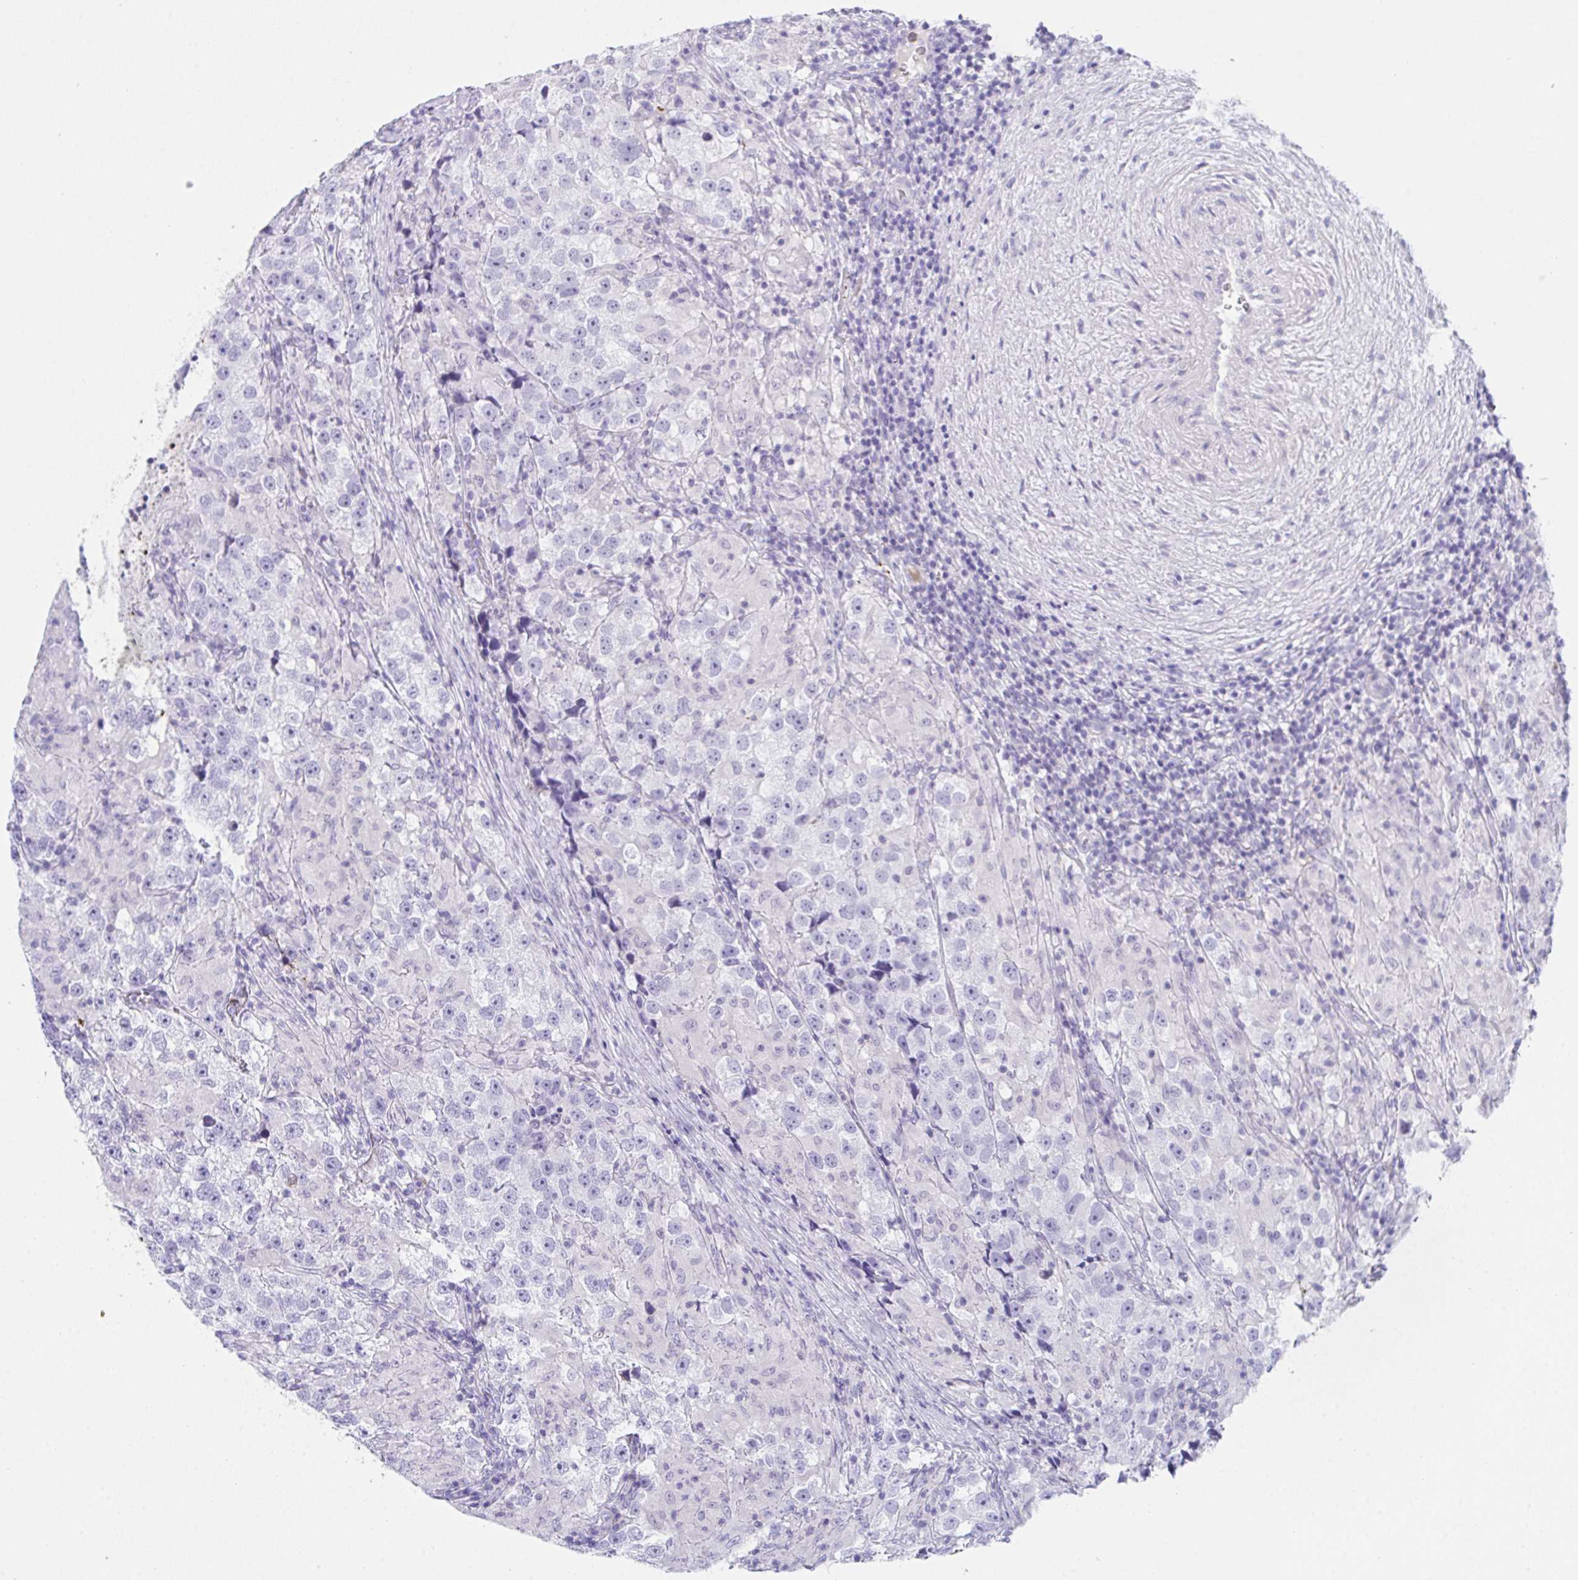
{"staining": {"intensity": "negative", "quantity": "none", "location": "none"}, "tissue": "testis cancer", "cell_type": "Tumor cells", "image_type": "cancer", "snomed": [{"axis": "morphology", "description": "Seminoma, NOS"}, {"axis": "topography", "description": "Testis"}], "caption": "Micrograph shows no protein staining in tumor cells of testis cancer tissue.", "gene": "KMT2E", "patient": {"sex": "male", "age": 46}}